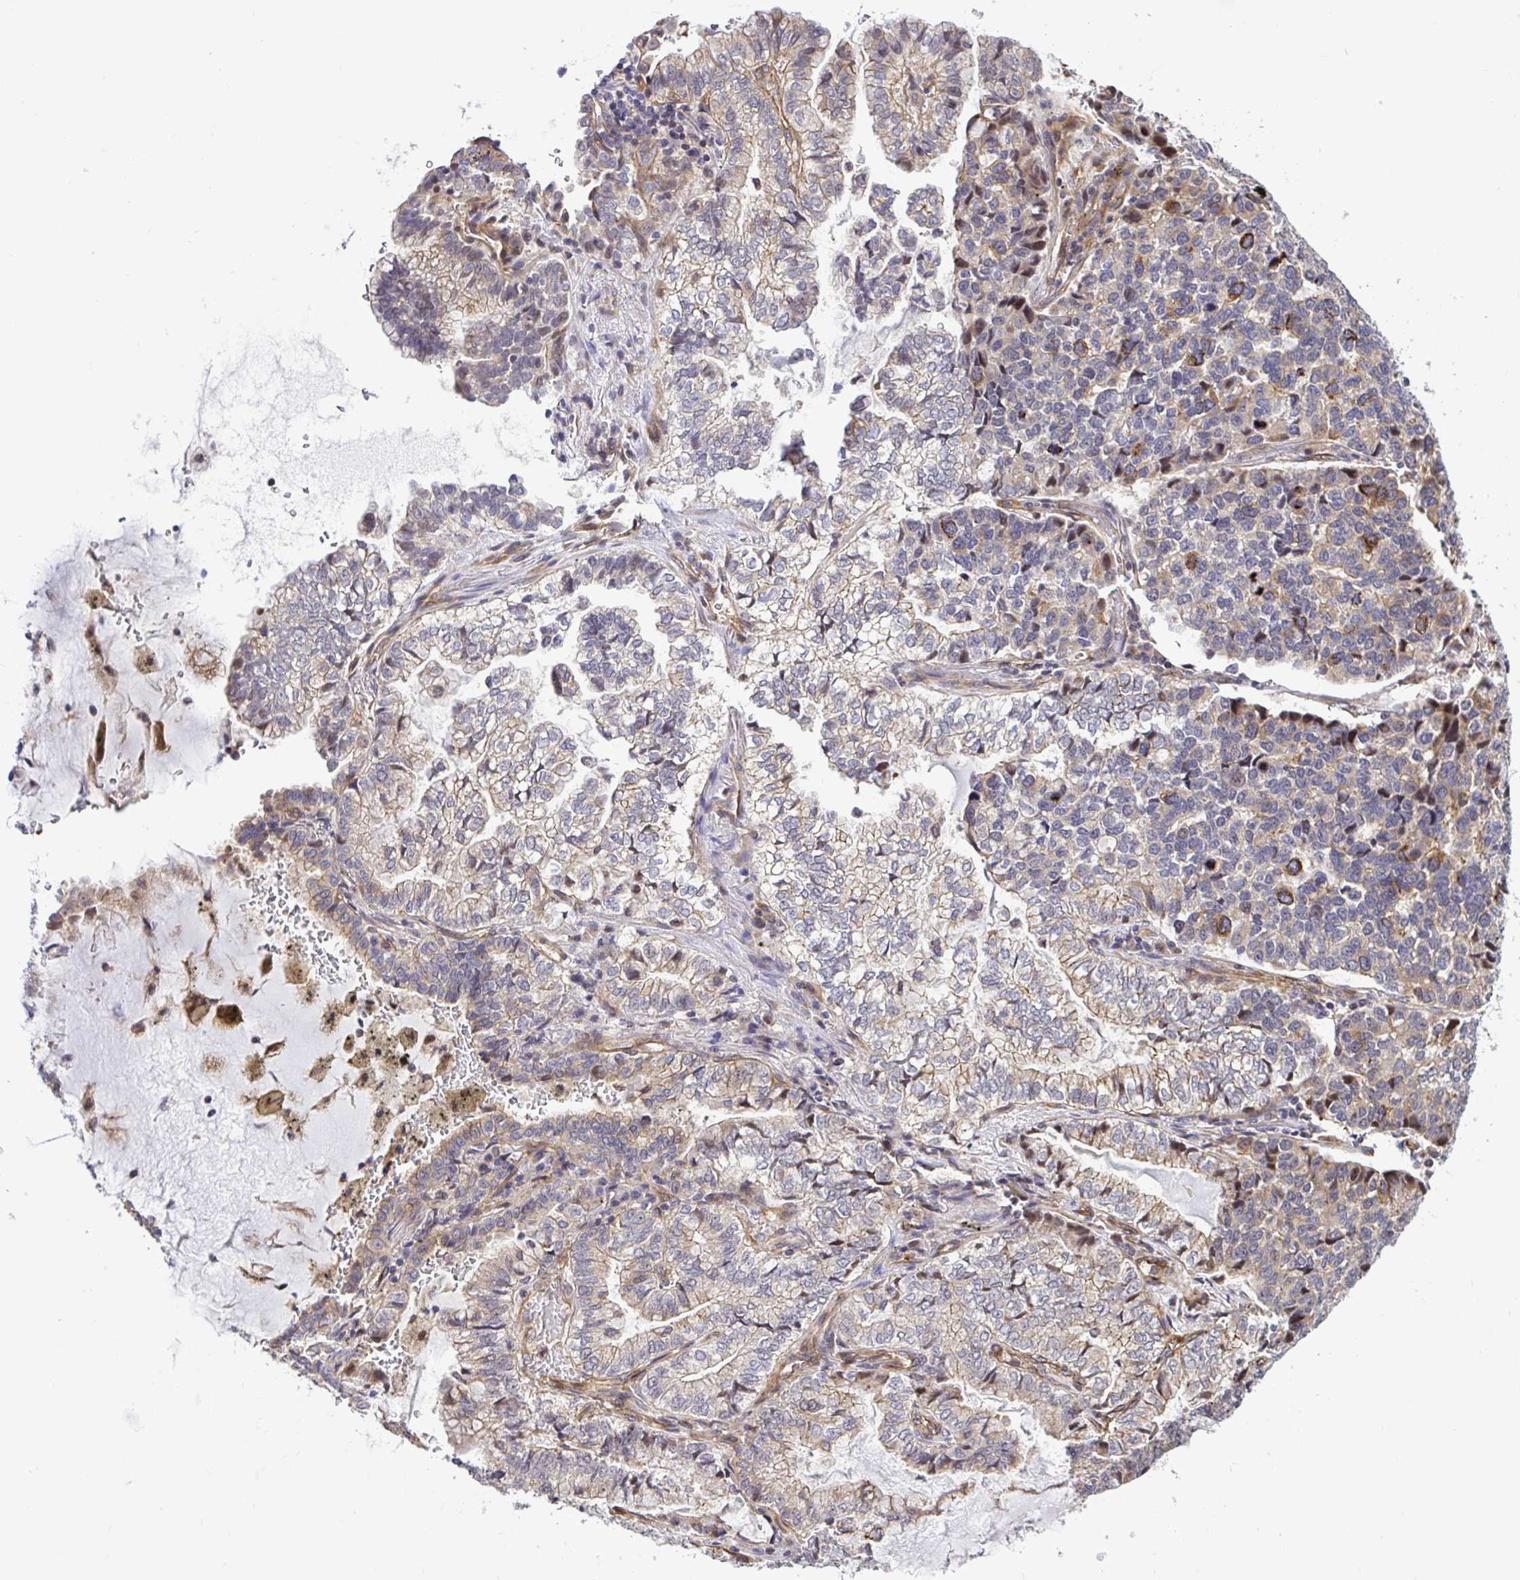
{"staining": {"intensity": "moderate", "quantity": "25%-75%", "location": "cytoplasmic/membranous"}, "tissue": "lung cancer", "cell_type": "Tumor cells", "image_type": "cancer", "snomed": [{"axis": "morphology", "description": "Adenocarcinoma, NOS"}, {"axis": "topography", "description": "Lymph node"}, {"axis": "topography", "description": "Lung"}], "caption": "IHC (DAB (3,3'-diaminobenzidine)) staining of human adenocarcinoma (lung) displays moderate cytoplasmic/membranous protein expression in approximately 25%-75% of tumor cells.", "gene": "TRIM55", "patient": {"sex": "male", "age": 66}}